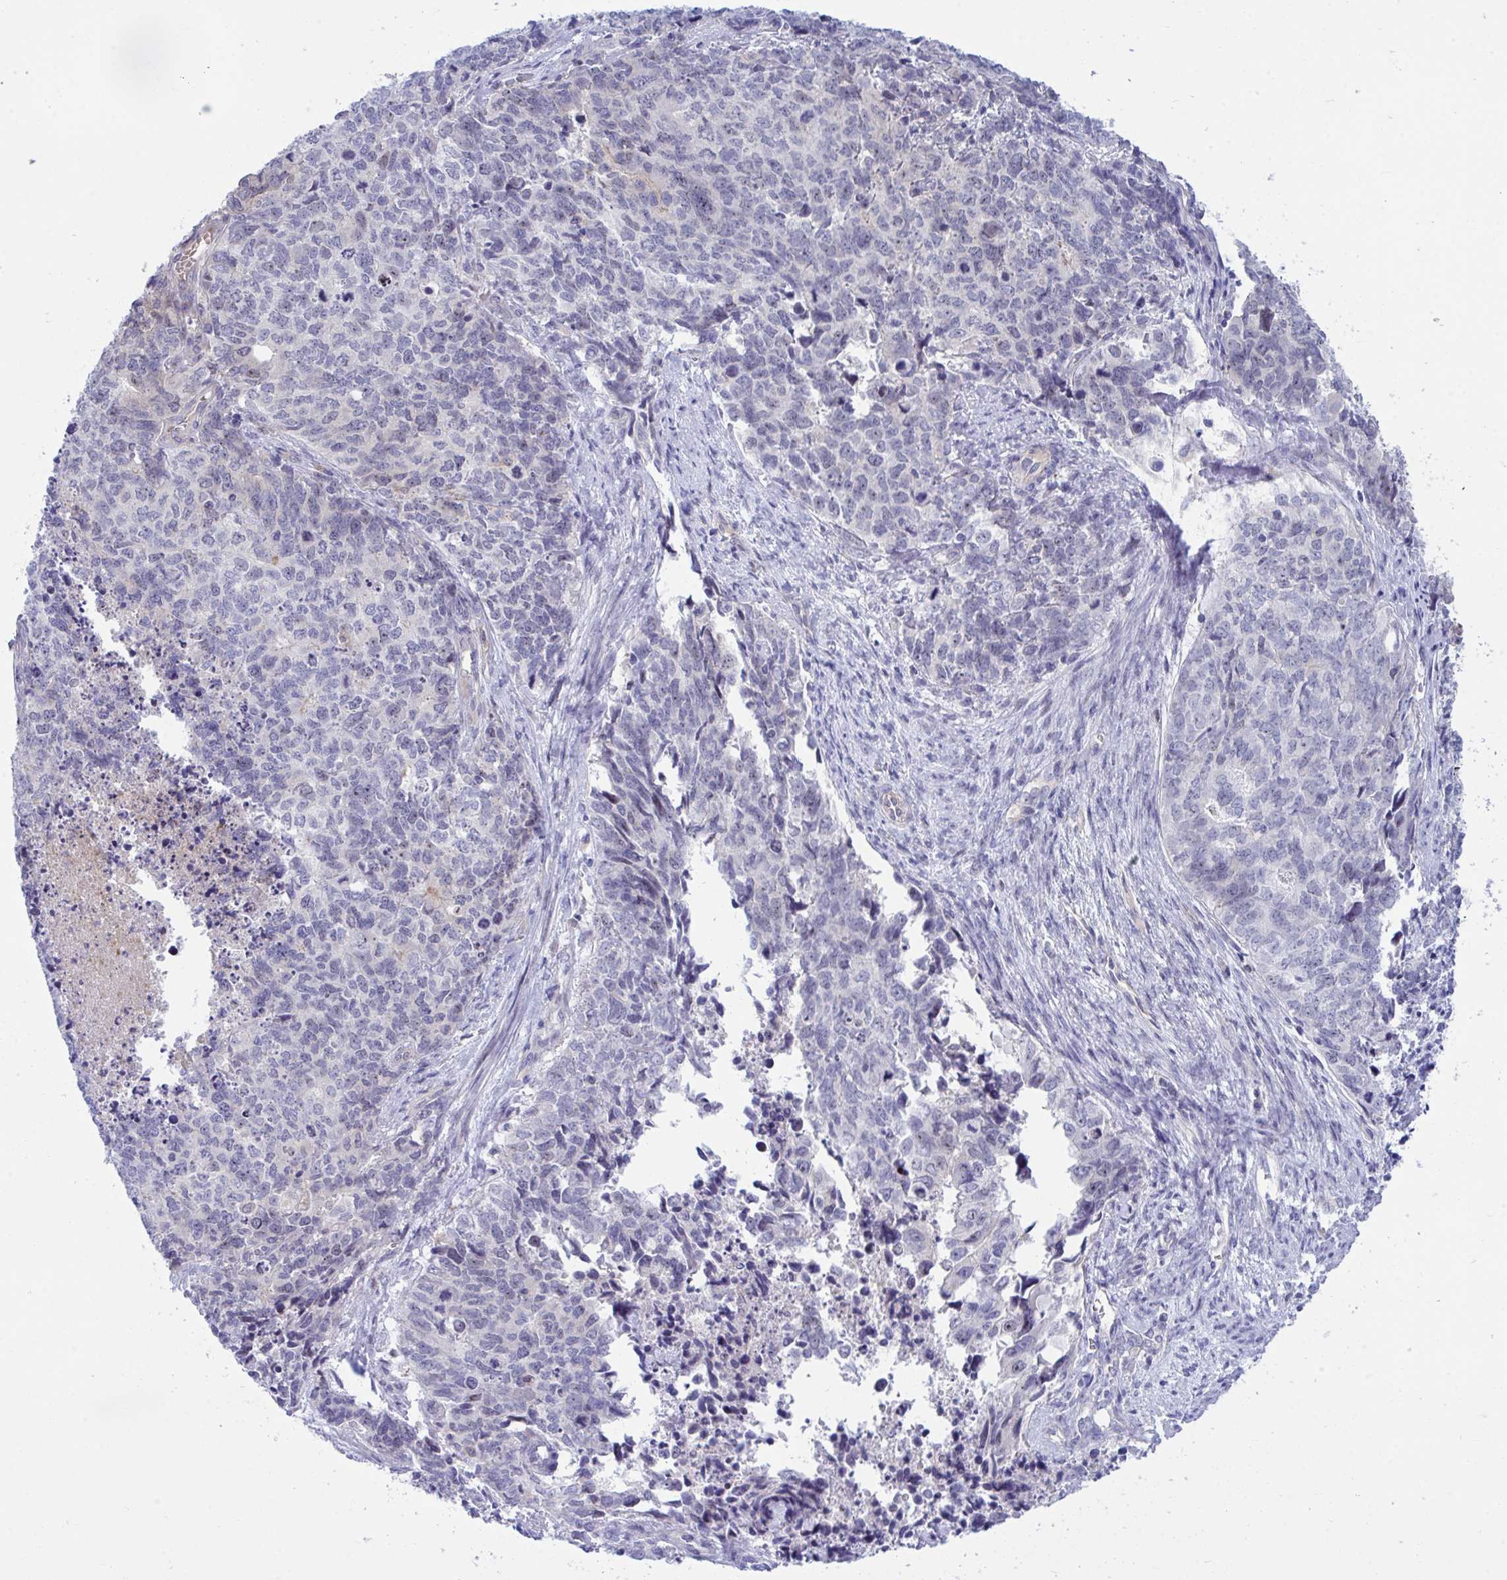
{"staining": {"intensity": "weak", "quantity": "<25%", "location": "nuclear"}, "tissue": "cervical cancer", "cell_type": "Tumor cells", "image_type": "cancer", "snomed": [{"axis": "morphology", "description": "Adenocarcinoma, NOS"}, {"axis": "topography", "description": "Cervix"}], "caption": "DAB immunohistochemical staining of human adenocarcinoma (cervical) displays no significant staining in tumor cells.", "gene": "CENPQ", "patient": {"sex": "female", "age": 63}}